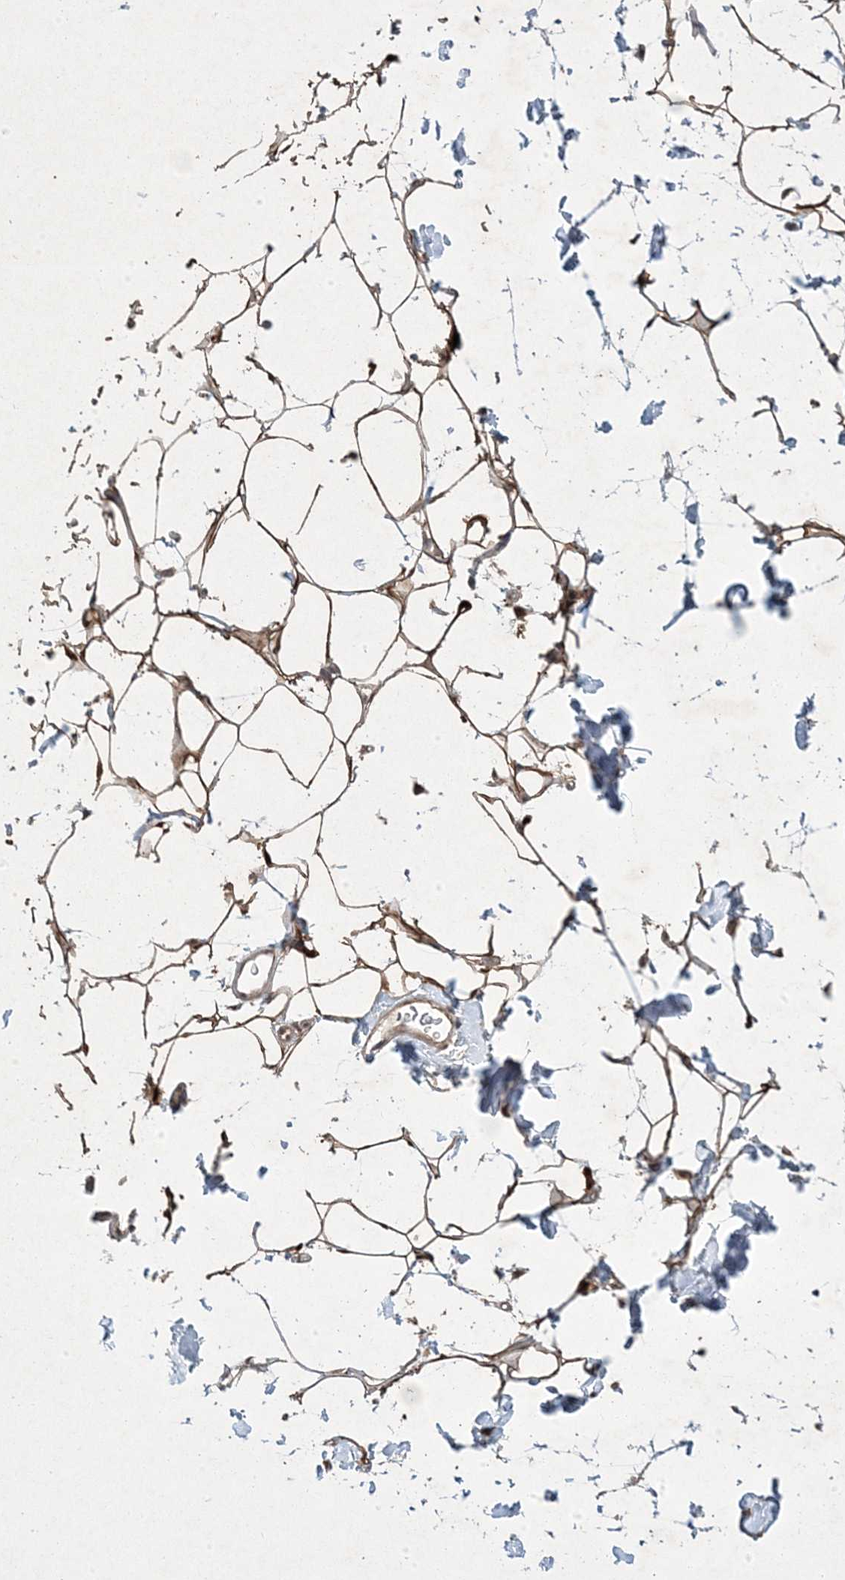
{"staining": {"intensity": "strong", "quantity": ">75%", "location": "cytoplasmic/membranous,nuclear"}, "tissue": "adipose tissue", "cell_type": "Adipocytes", "image_type": "normal", "snomed": [{"axis": "morphology", "description": "Normal tissue, NOS"}, {"axis": "topography", "description": "Breast"}], "caption": "A micrograph of adipose tissue stained for a protein exhibits strong cytoplasmic/membranous,nuclear brown staining in adipocytes.", "gene": "PLEKHM2", "patient": {"sex": "female", "age": 26}}